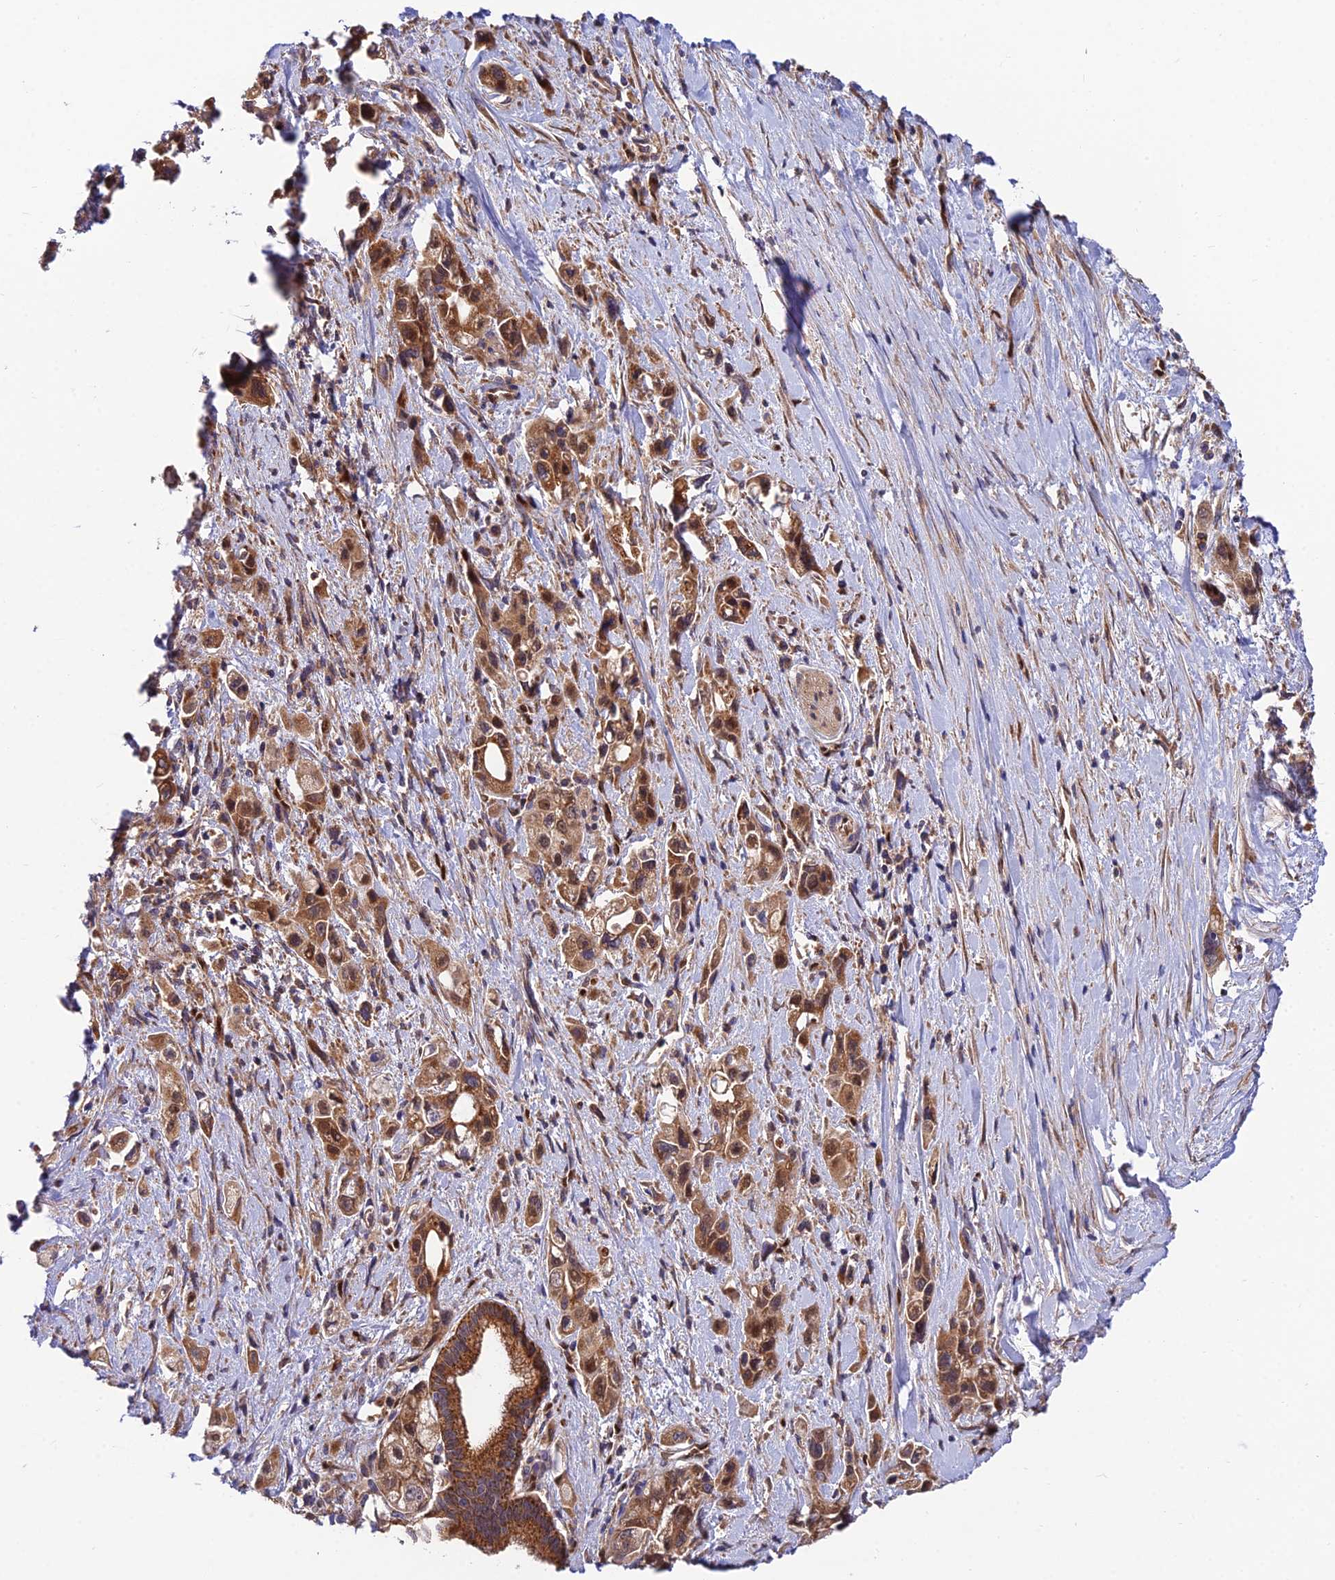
{"staining": {"intensity": "moderate", "quantity": ">75%", "location": "cytoplasmic/membranous"}, "tissue": "pancreatic cancer", "cell_type": "Tumor cells", "image_type": "cancer", "snomed": [{"axis": "morphology", "description": "Adenocarcinoma, NOS"}, {"axis": "topography", "description": "Pancreas"}], "caption": "Protein staining reveals moderate cytoplasmic/membranous expression in approximately >75% of tumor cells in pancreatic adenocarcinoma. The staining is performed using DAB brown chromogen to label protein expression. The nuclei are counter-stained blue using hematoxylin.", "gene": "PODNL1", "patient": {"sex": "female", "age": 66}}